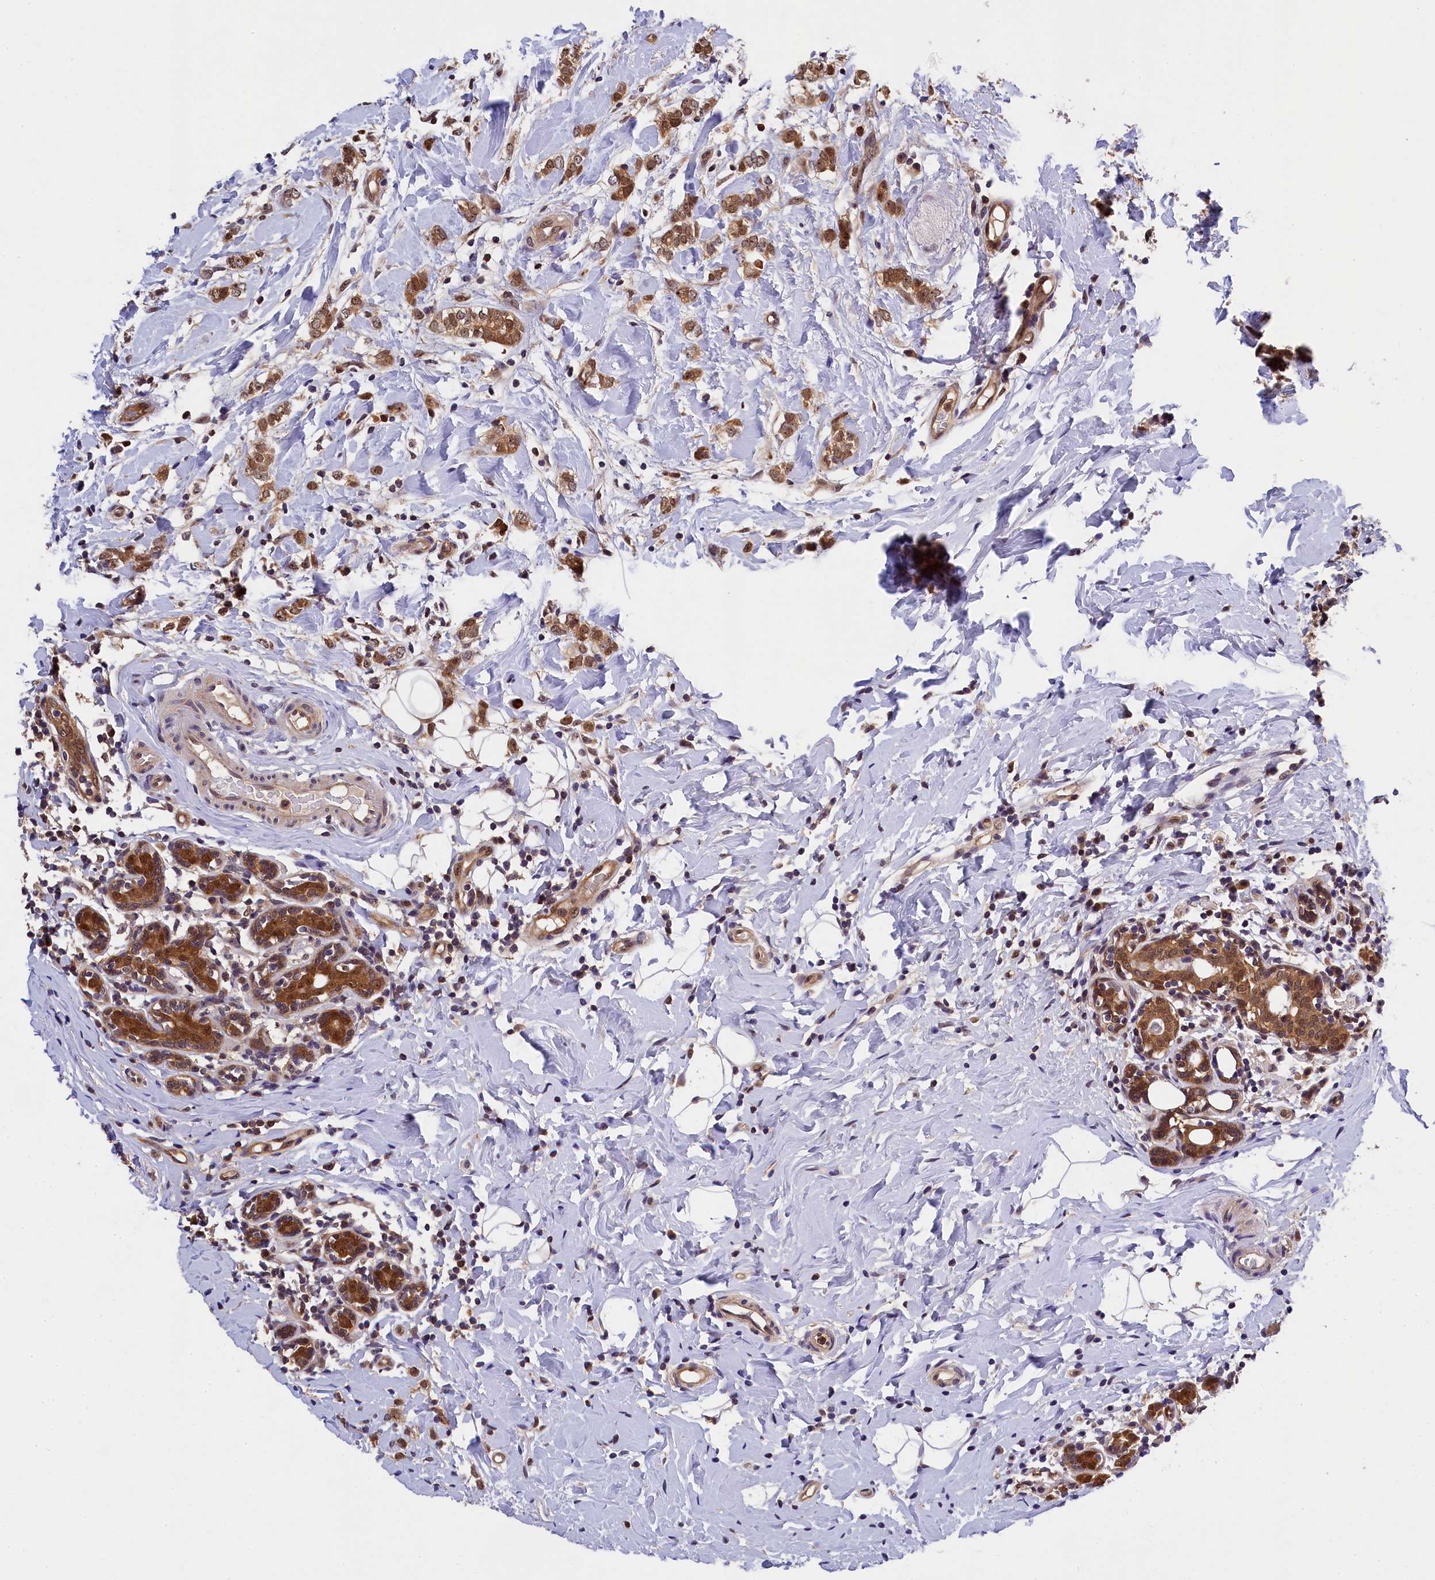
{"staining": {"intensity": "moderate", "quantity": ">75%", "location": "cytoplasmic/membranous,nuclear"}, "tissue": "breast cancer", "cell_type": "Tumor cells", "image_type": "cancer", "snomed": [{"axis": "morphology", "description": "Normal tissue, NOS"}, {"axis": "morphology", "description": "Lobular carcinoma"}, {"axis": "topography", "description": "Breast"}], "caption": "This micrograph exhibits breast lobular carcinoma stained with IHC to label a protein in brown. The cytoplasmic/membranous and nuclear of tumor cells show moderate positivity for the protein. Nuclei are counter-stained blue.", "gene": "EIF6", "patient": {"sex": "female", "age": 47}}